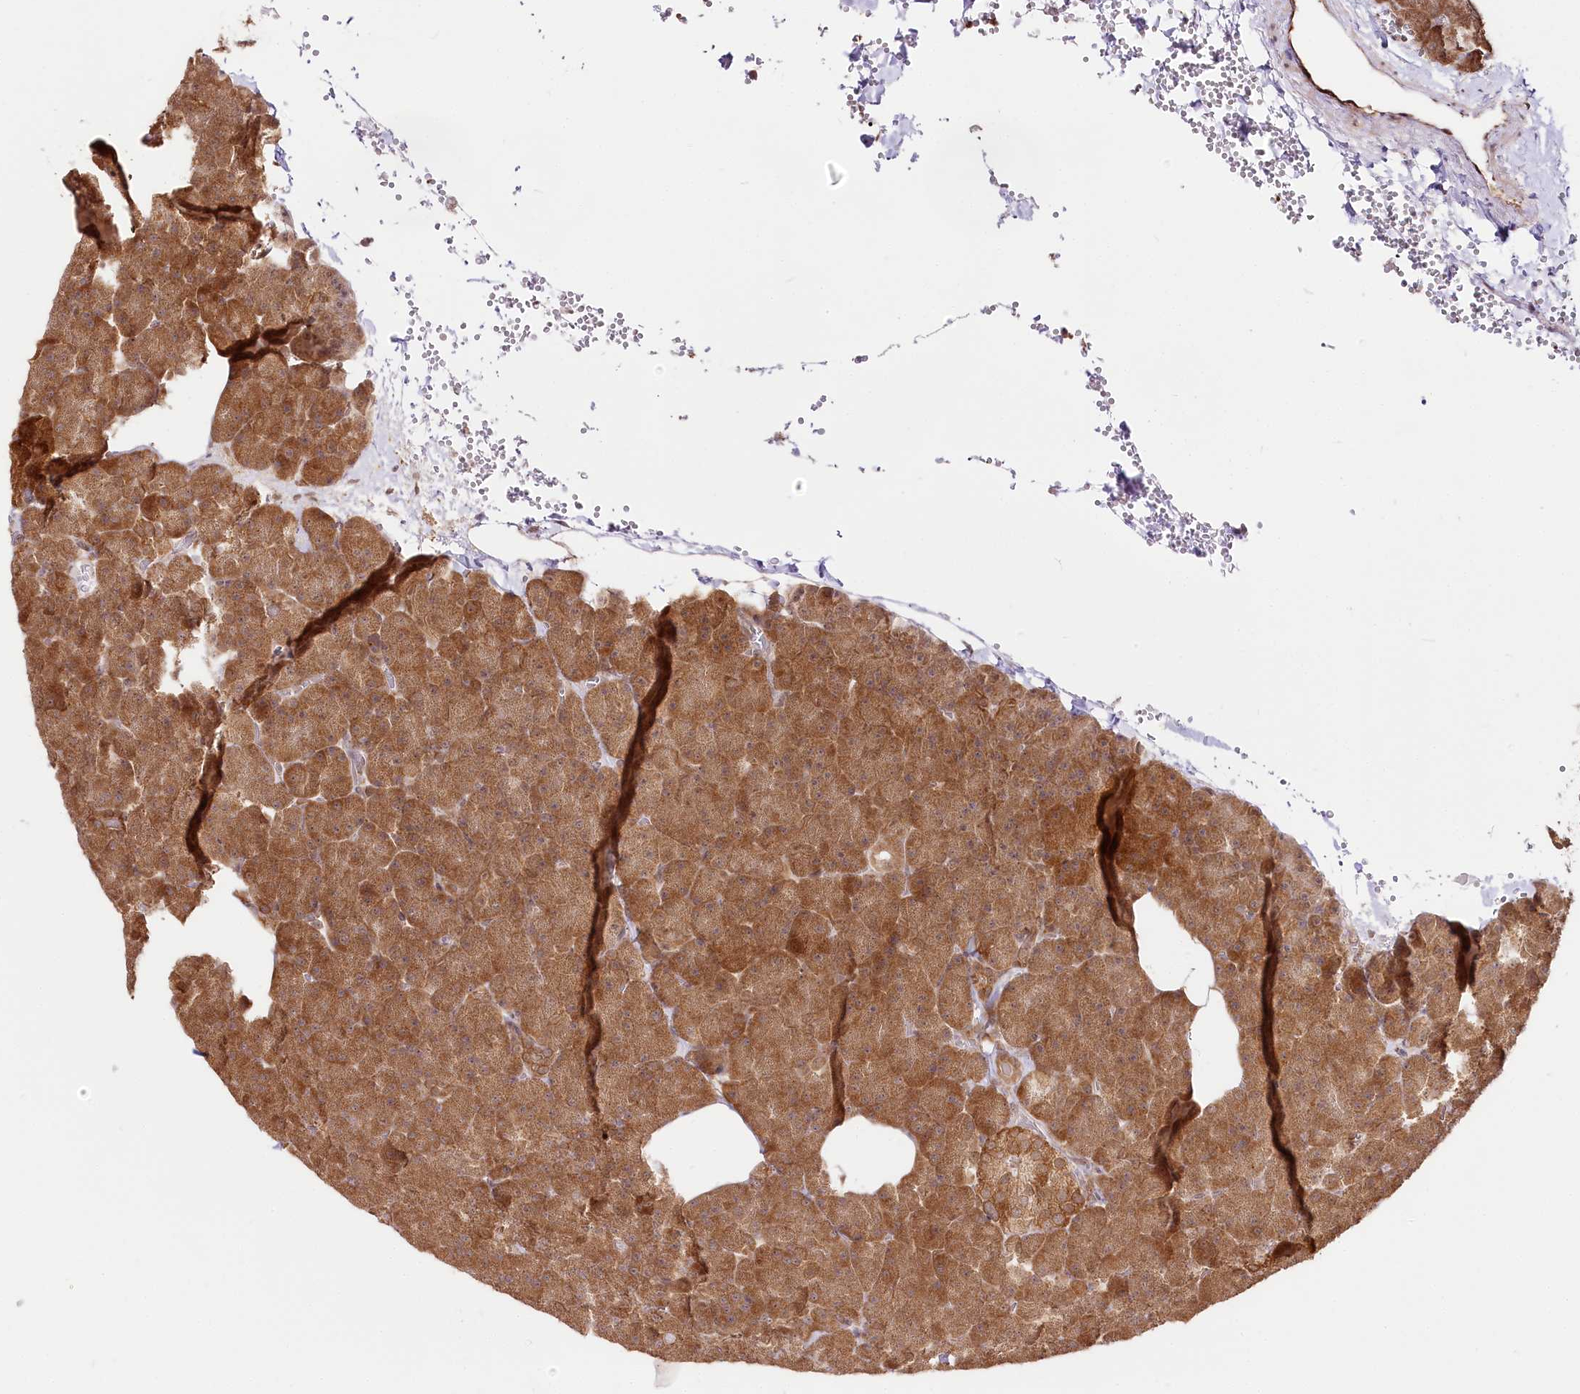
{"staining": {"intensity": "moderate", "quantity": ">75%", "location": "cytoplasmic/membranous"}, "tissue": "pancreas", "cell_type": "Exocrine glandular cells", "image_type": "normal", "snomed": [{"axis": "morphology", "description": "Normal tissue, NOS"}, {"axis": "morphology", "description": "Carcinoid, malignant, NOS"}, {"axis": "topography", "description": "Pancreas"}], "caption": "Protein expression analysis of benign pancreas exhibits moderate cytoplasmic/membranous staining in approximately >75% of exocrine glandular cells. (DAB IHC with brightfield microscopy, high magnification).", "gene": "CNPY2", "patient": {"sex": "female", "age": 35}}